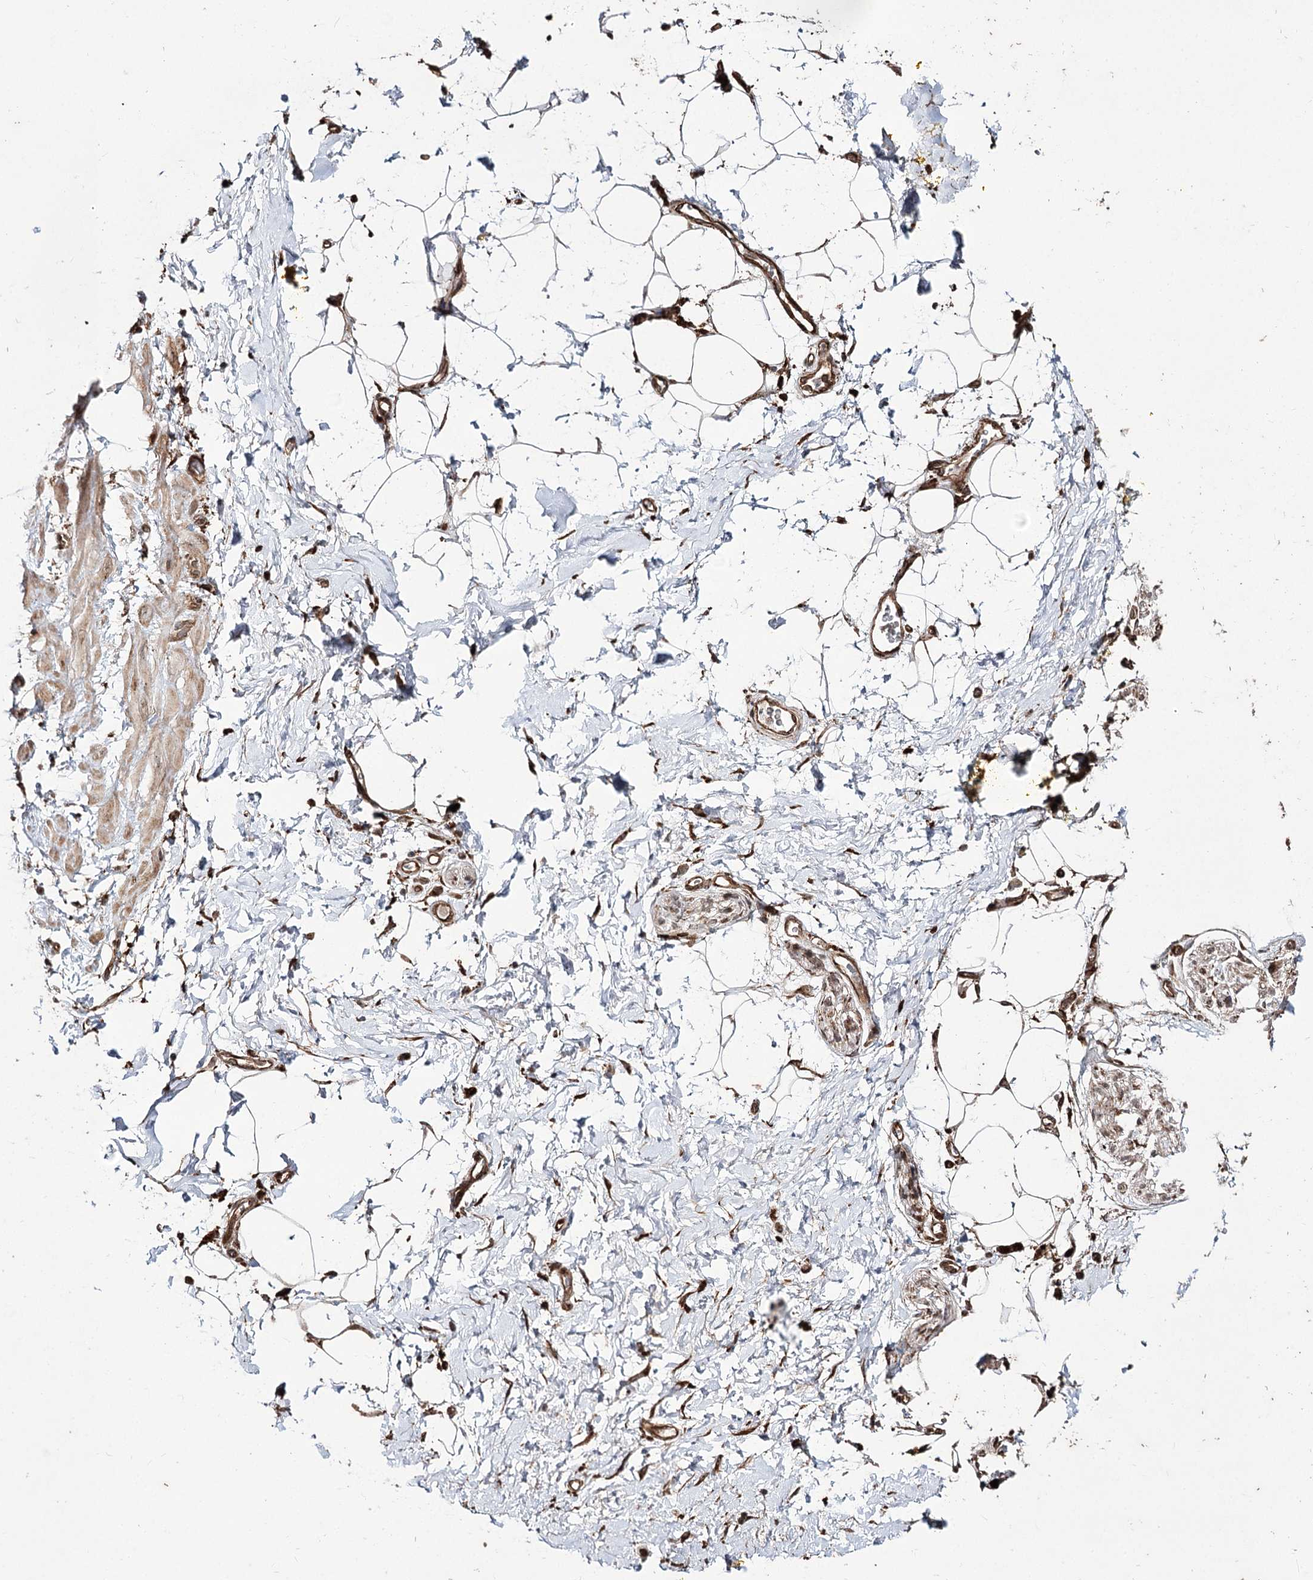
{"staining": {"intensity": "strong", "quantity": ">75%", "location": "cytoplasmic/membranous,nuclear"}, "tissue": "adipose tissue", "cell_type": "Adipocytes", "image_type": "normal", "snomed": [{"axis": "morphology", "description": "Normal tissue, NOS"}, {"axis": "morphology", "description": "Adenocarcinoma, NOS"}, {"axis": "topography", "description": "Pancreas"}, {"axis": "topography", "description": "Peripheral nerve tissue"}], "caption": "Brown immunohistochemical staining in normal adipose tissue exhibits strong cytoplasmic/membranous,nuclear positivity in about >75% of adipocytes. (IHC, brightfield microscopy, high magnification).", "gene": "FANCL", "patient": {"sex": "male", "age": 59}}